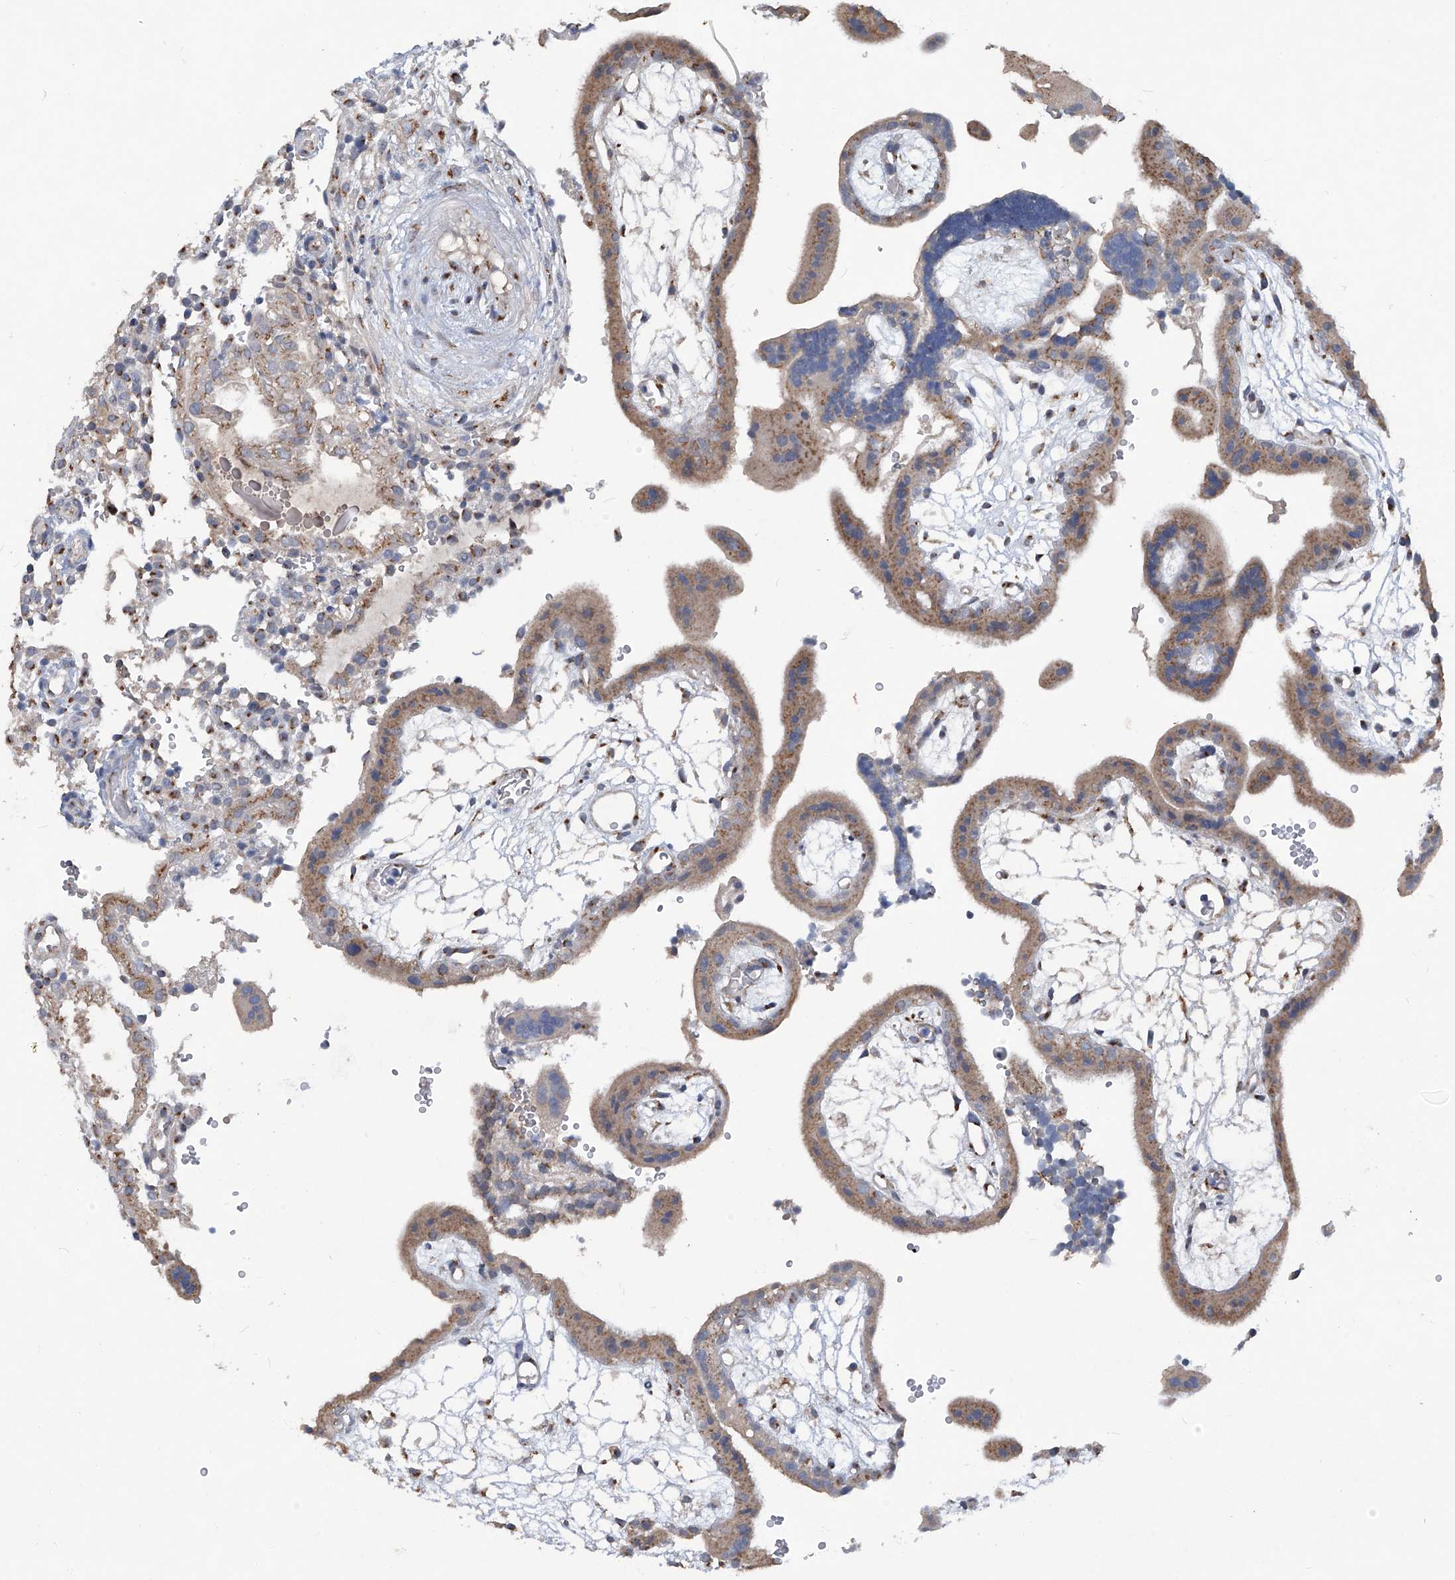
{"staining": {"intensity": "weak", "quantity": ">75%", "location": "cytoplasmic/membranous"}, "tissue": "placenta", "cell_type": "Trophoblastic cells", "image_type": "normal", "snomed": [{"axis": "morphology", "description": "Normal tissue, NOS"}, {"axis": "topography", "description": "Placenta"}], "caption": "Protein expression analysis of unremarkable placenta shows weak cytoplasmic/membranous positivity in about >75% of trophoblastic cells. (brown staining indicates protein expression, while blue staining denotes nuclei).", "gene": "PCSK5", "patient": {"sex": "female", "age": 18}}